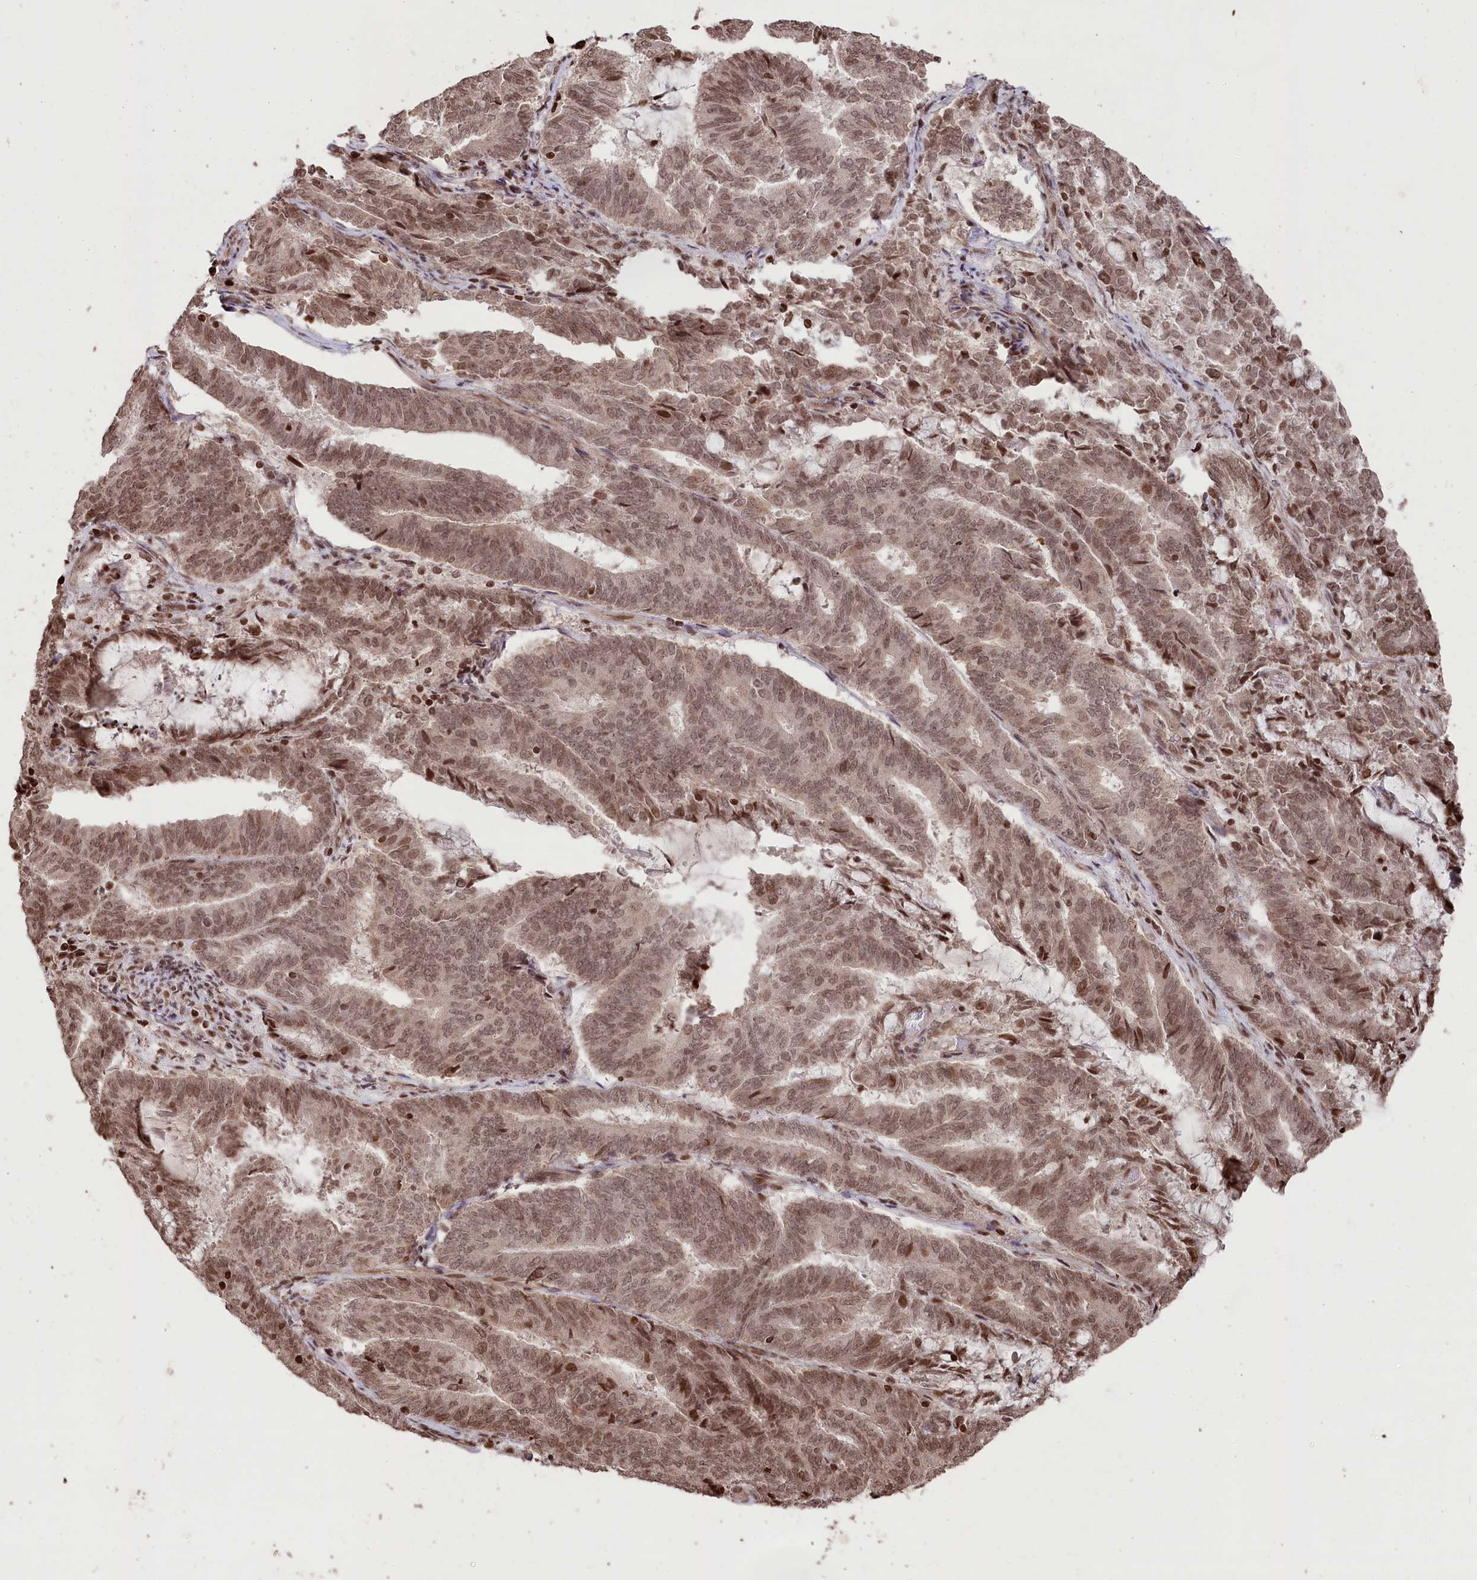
{"staining": {"intensity": "moderate", "quantity": ">75%", "location": "nuclear"}, "tissue": "endometrial cancer", "cell_type": "Tumor cells", "image_type": "cancer", "snomed": [{"axis": "morphology", "description": "Adenocarcinoma, NOS"}, {"axis": "topography", "description": "Endometrium"}], "caption": "Immunohistochemistry micrograph of neoplastic tissue: endometrial adenocarcinoma stained using immunohistochemistry (IHC) exhibits medium levels of moderate protein expression localized specifically in the nuclear of tumor cells, appearing as a nuclear brown color.", "gene": "CCSER2", "patient": {"sex": "female", "age": 80}}